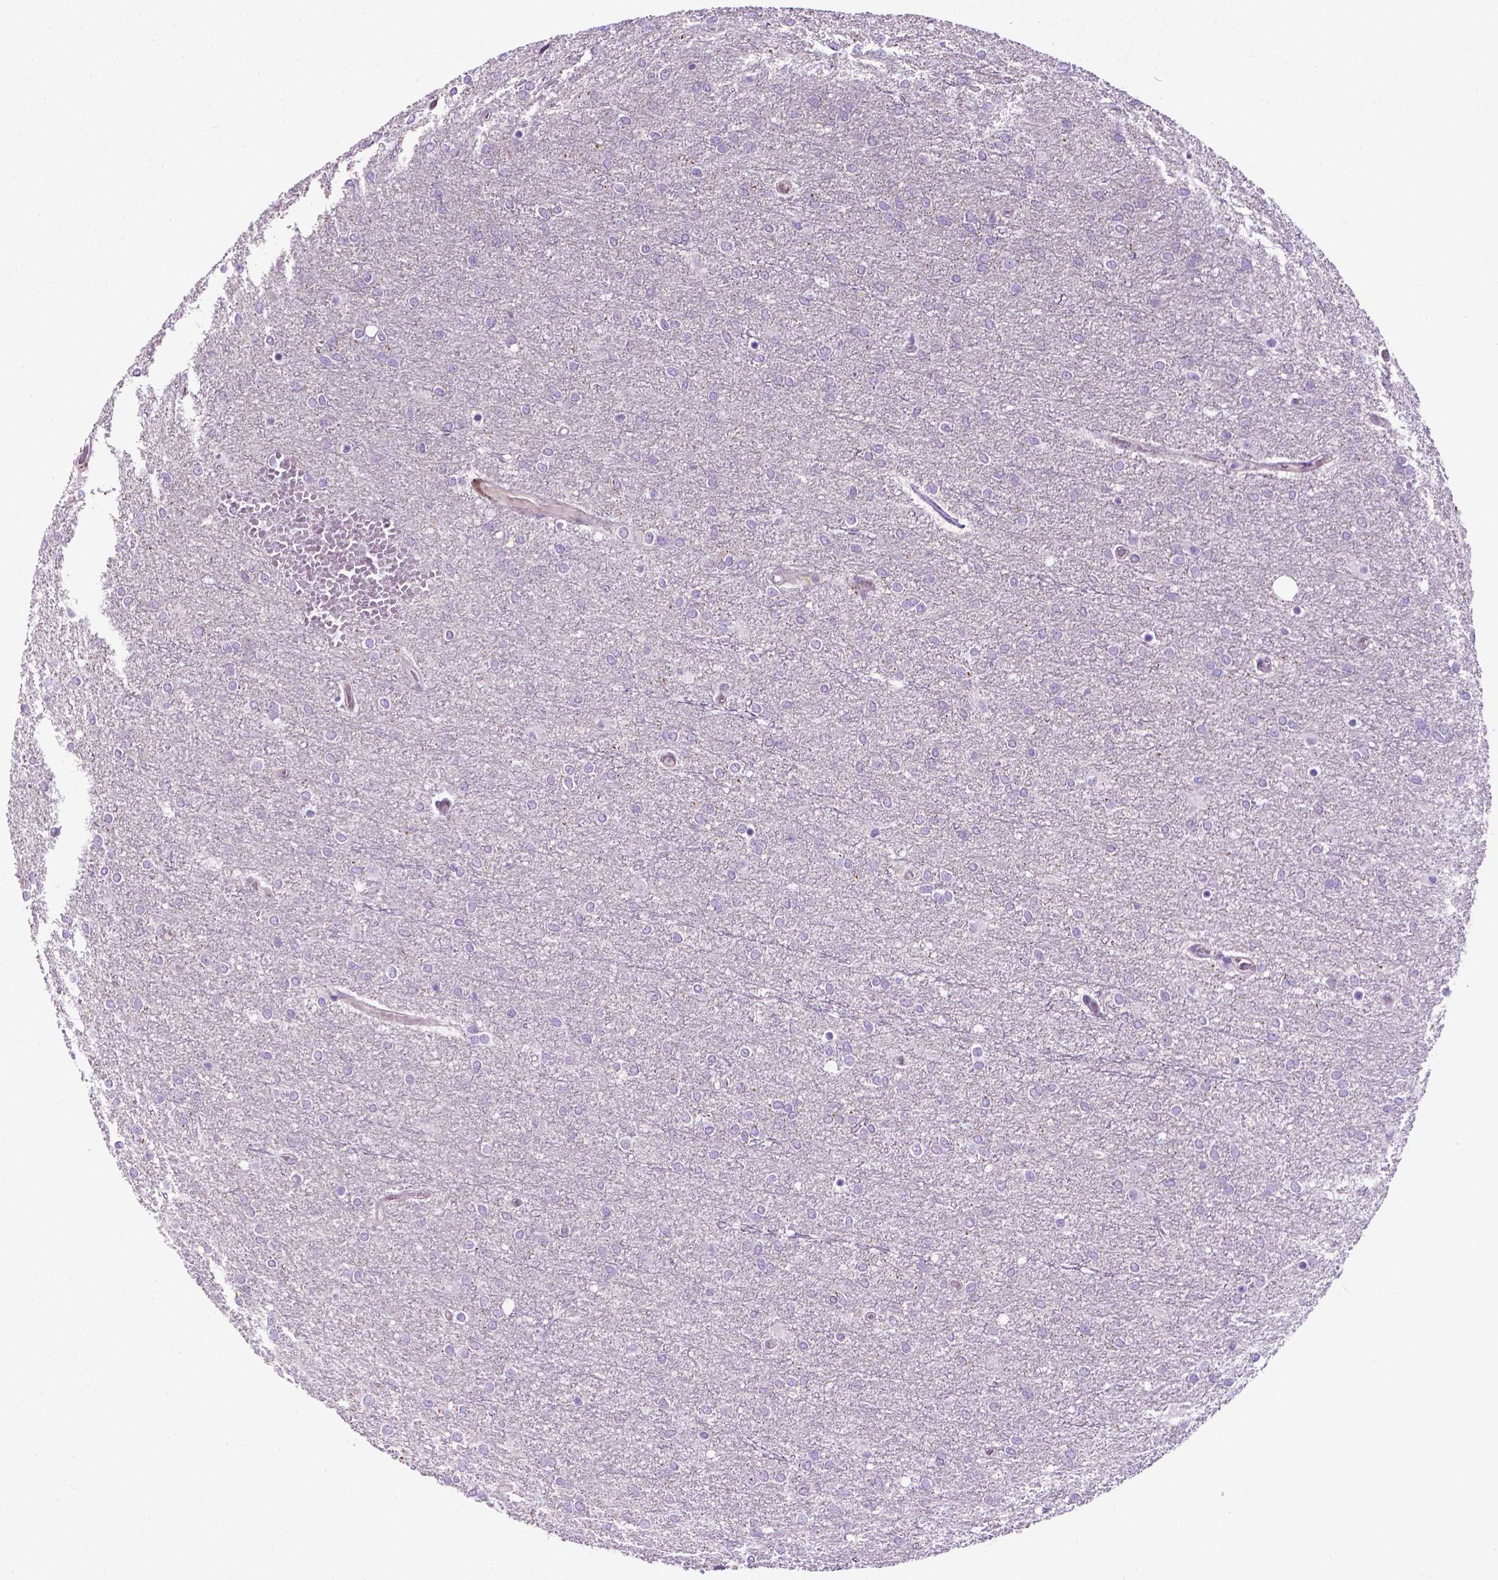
{"staining": {"intensity": "negative", "quantity": "none", "location": "none"}, "tissue": "glioma", "cell_type": "Tumor cells", "image_type": "cancer", "snomed": [{"axis": "morphology", "description": "Glioma, malignant, High grade"}, {"axis": "topography", "description": "Brain"}], "caption": "Tumor cells show no significant staining in malignant glioma (high-grade).", "gene": "SPECC1L", "patient": {"sex": "female", "age": 61}}